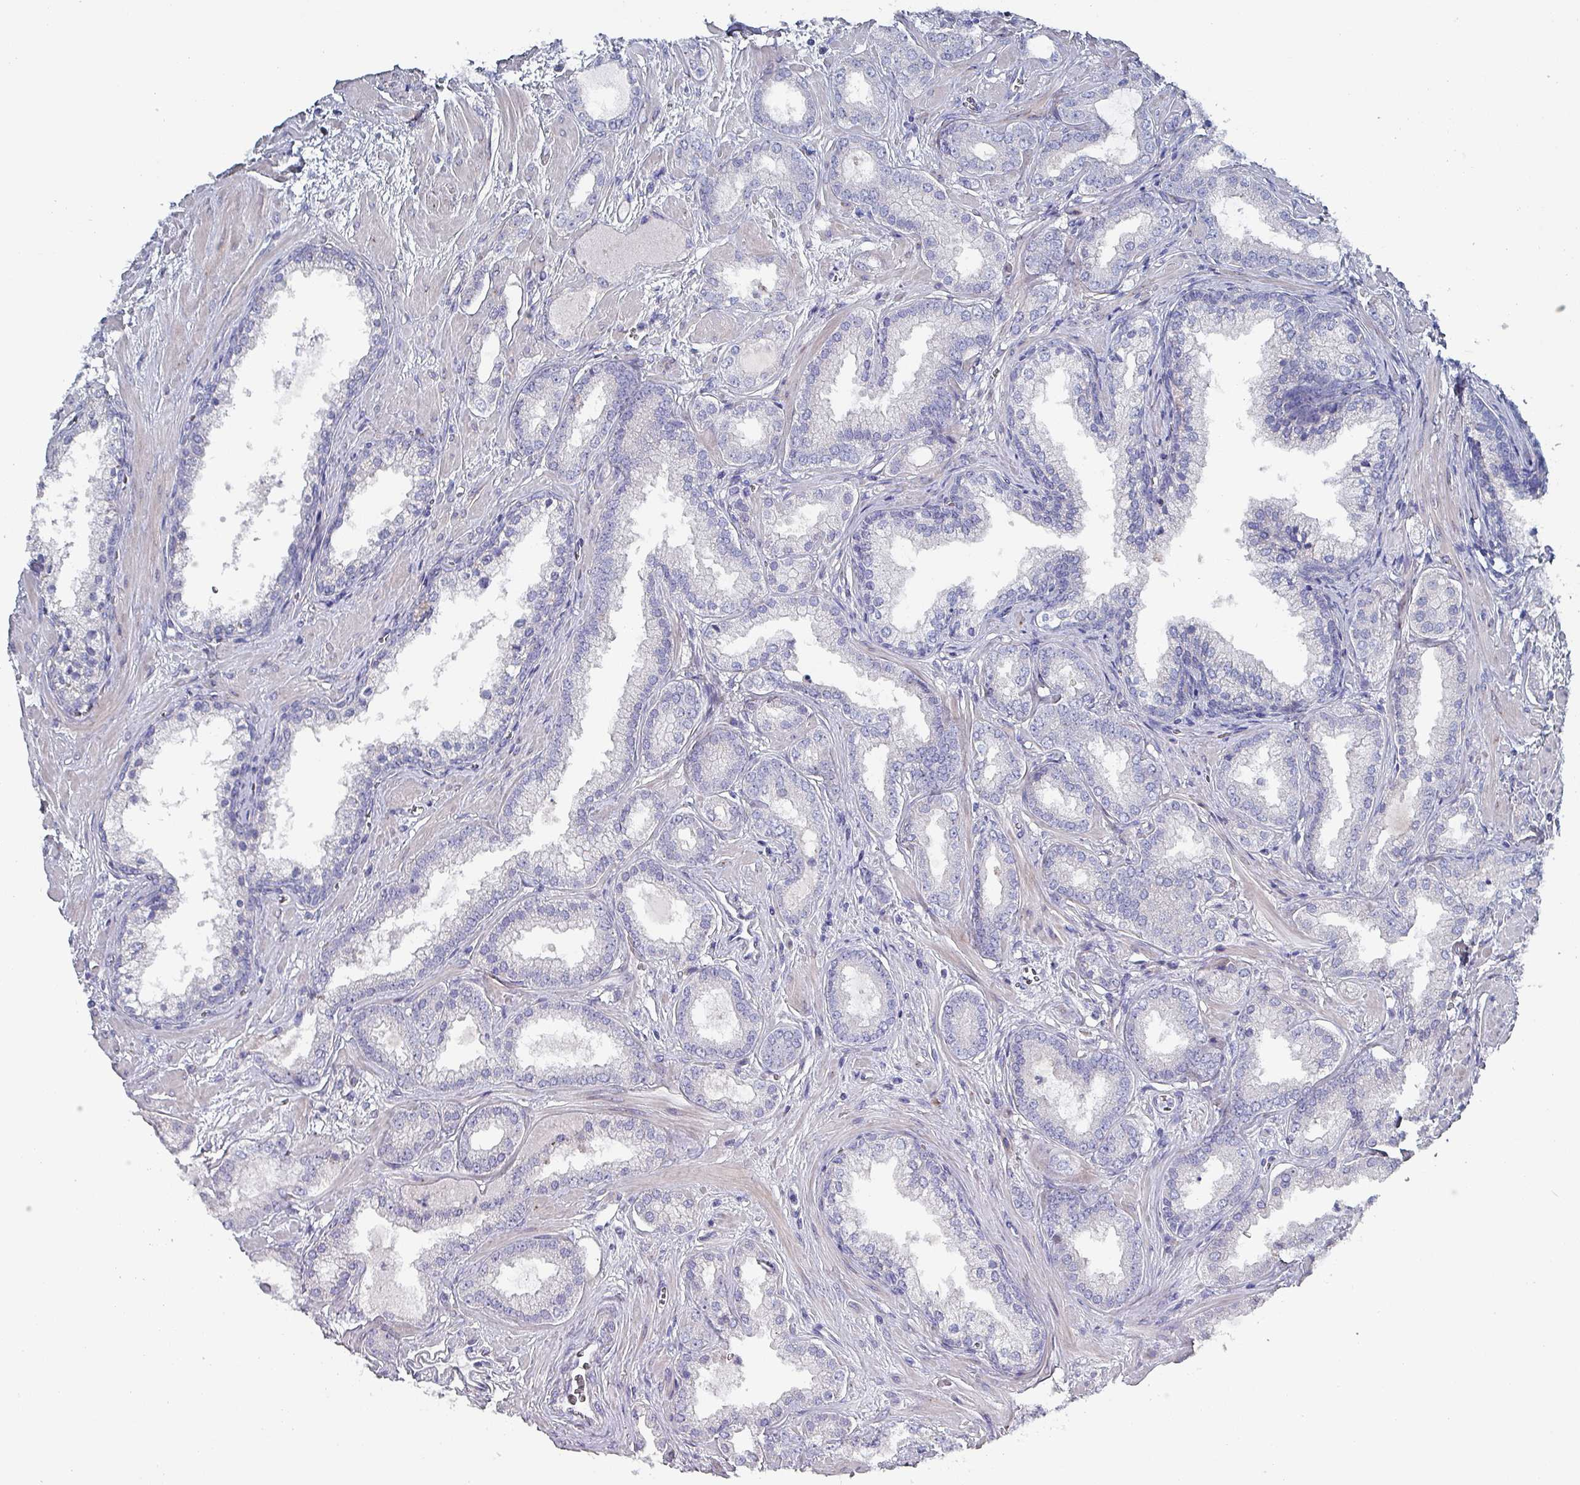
{"staining": {"intensity": "negative", "quantity": "none", "location": "none"}, "tissue": "prostate cancer", "cell_type": "Tumor cells", "image_type": "cancer", "snomed": [{"axis": "morphology", "description": "Adenocarcinoma, High grade"}, {"axis": "topography", "description": "Prostate"}], "caption": "IHC image of adenocarcinoma (high-grade) (prostate) stained for a protein (brown), which shows no staining in tumor cells.", "gene": "DRD5", "patient": {"sex": "male", "age": 64}}